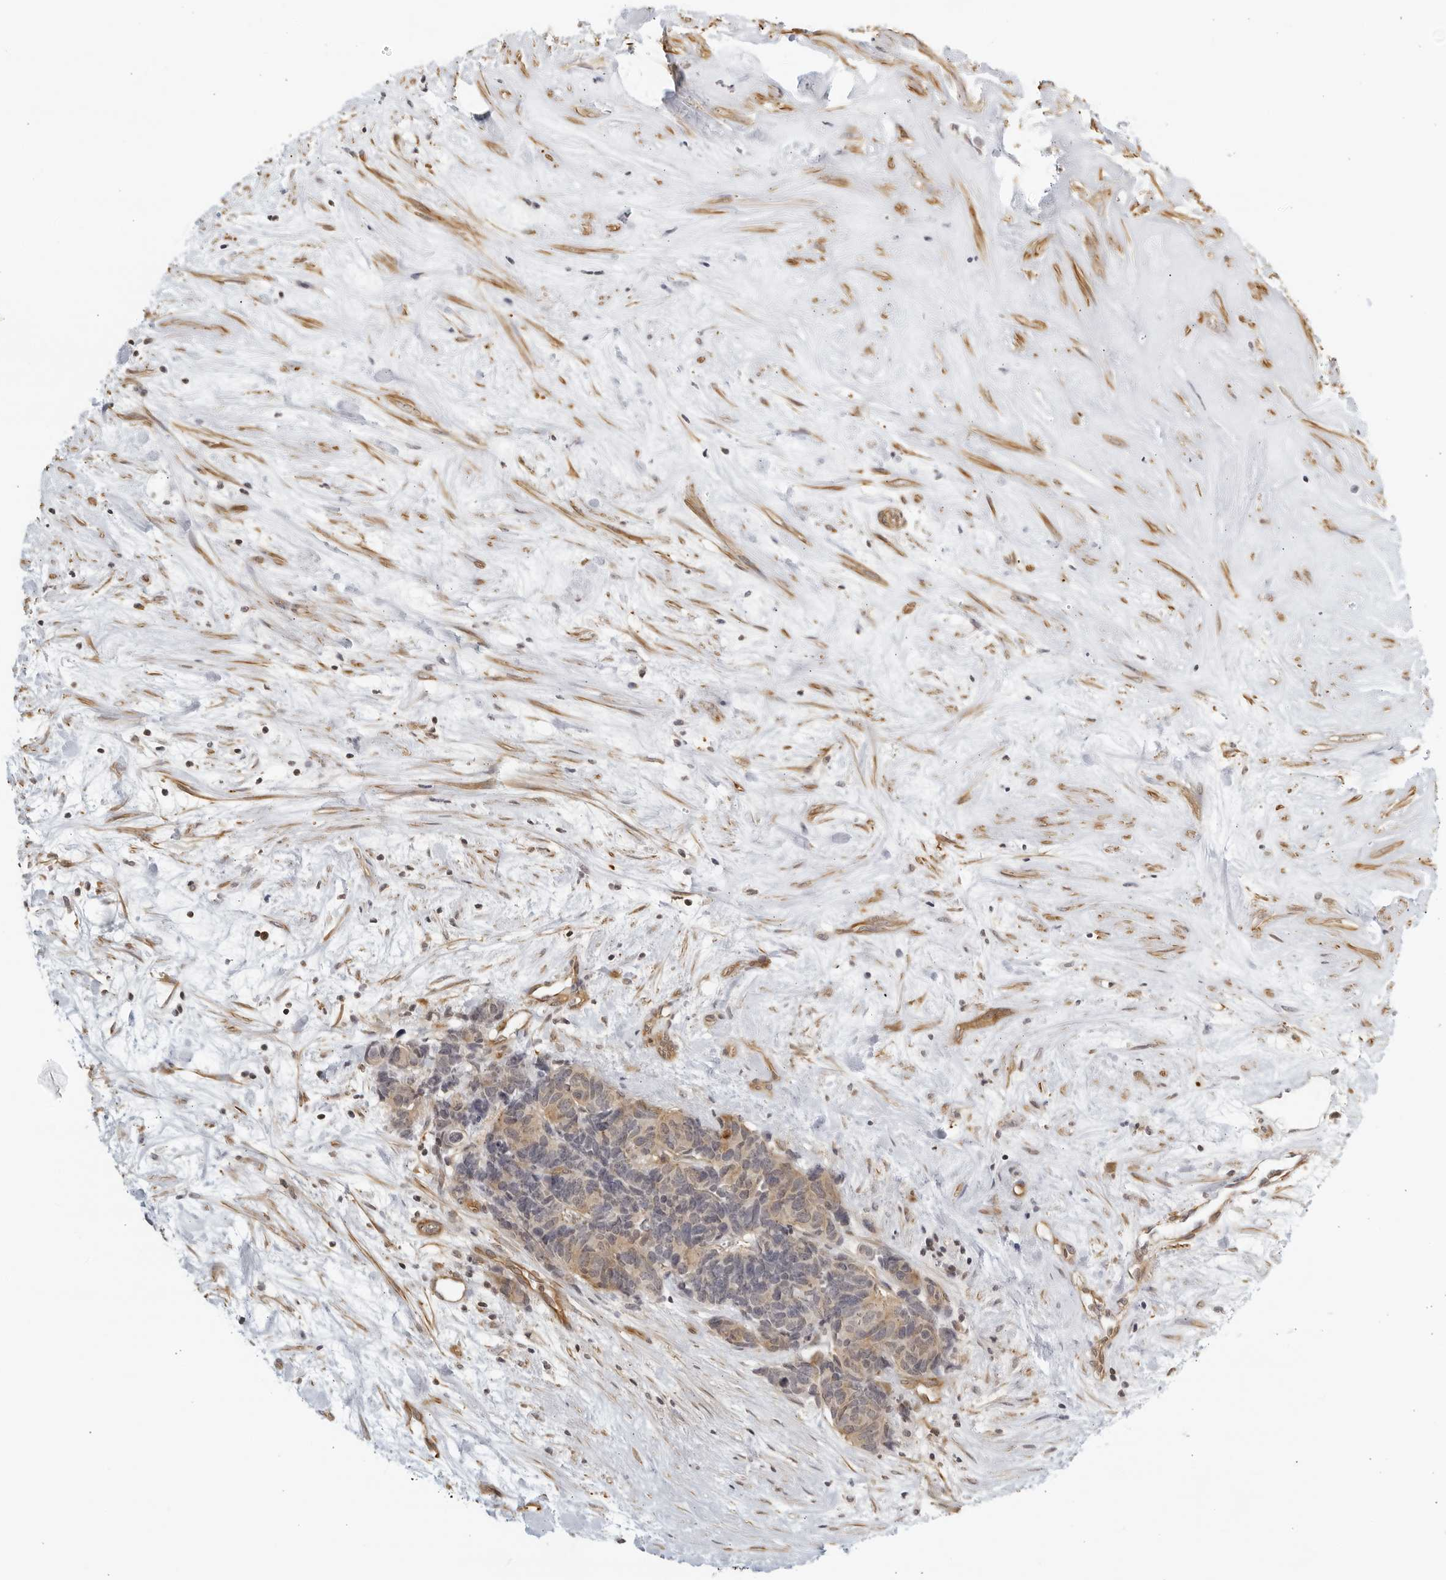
{"staining": {"intensity": "weak", "quantity": "25%-75%", "location": "cytoplasmic/membranous"}, "tissue": "carcinoid", "cell_type": "Tumor cells", "image_type": "cancer", "snomed": [{"axis": "morphology", "description": "Carcinoma, NOS"}, {"axis": "morphology", "description": "Carcinoid, malignant, NOS"}, {"axis": "topography", "description": "Urinary bladder"}], "caption": "The micrograph displays immunohistochemical staining of carcinoid. There is weak cytoplasmic/membranous staining is present in about 25%-75% of tumor cells. (brown staining indicates protein expression, while blue staining denotes nuclei).", "gene": "SERTAD4", "patient": {"sex": "male", "age": 57}}